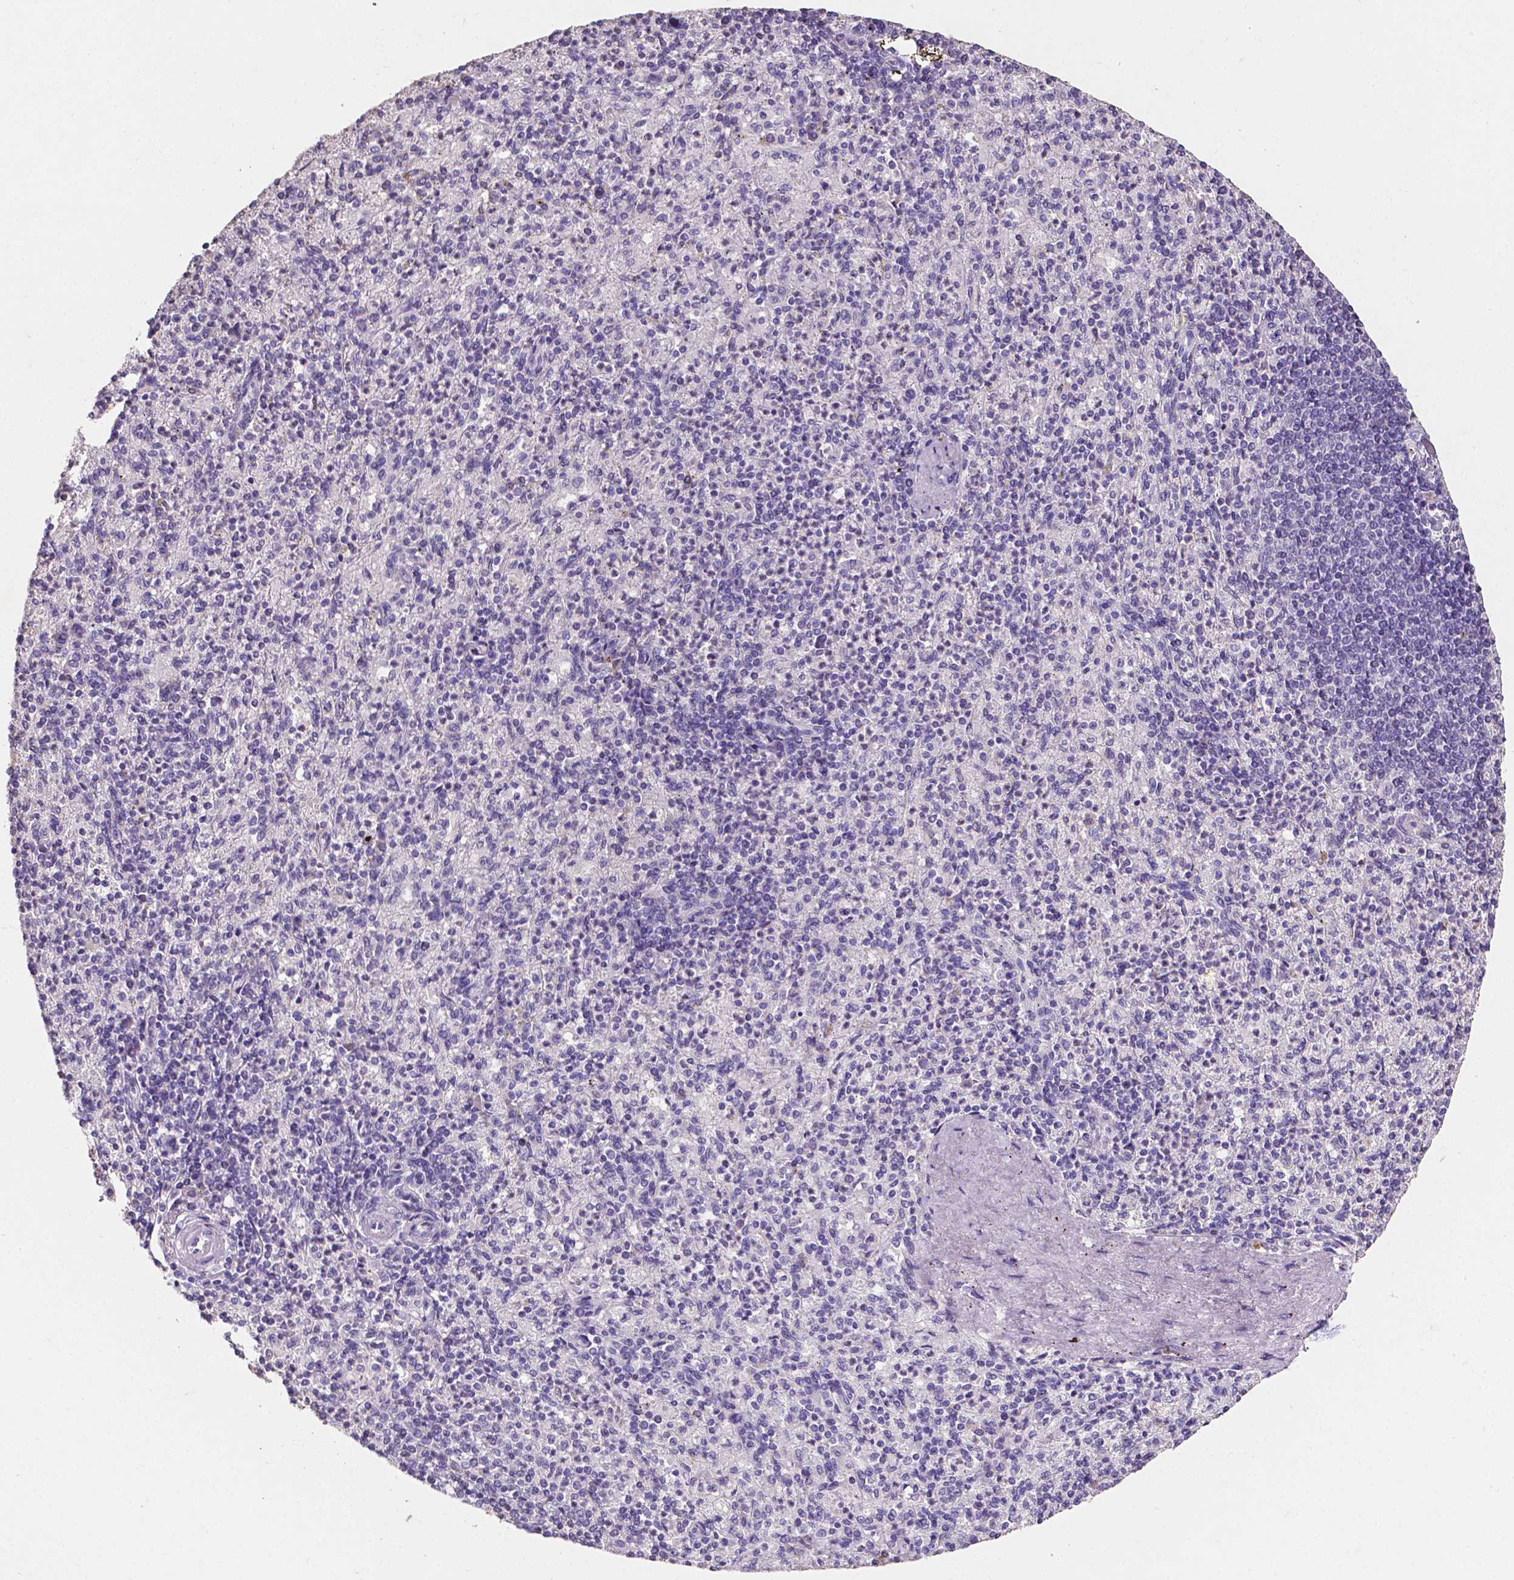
{"staining": {"intensity": "negative", "quantity": "none", "location": "none"}, "tissue": "spleen", "cell_type": "Cells in red pulp", "image_type": "normal", "snomed": [{"axis": "morphology", "description": "Normal tissue, NOS"}, {"axis": "topography", "description": "Spleen"}], "caption": "IHC of normal spleen exhibits no positivity in cells in red pulp. (DAB (3,3'-diaminobenzidine) immunohistochemistry visualized using brightfield microscopy, high magnification).", "gene": "PSAT1", "patient": {"sex": "female", "age": 74}}